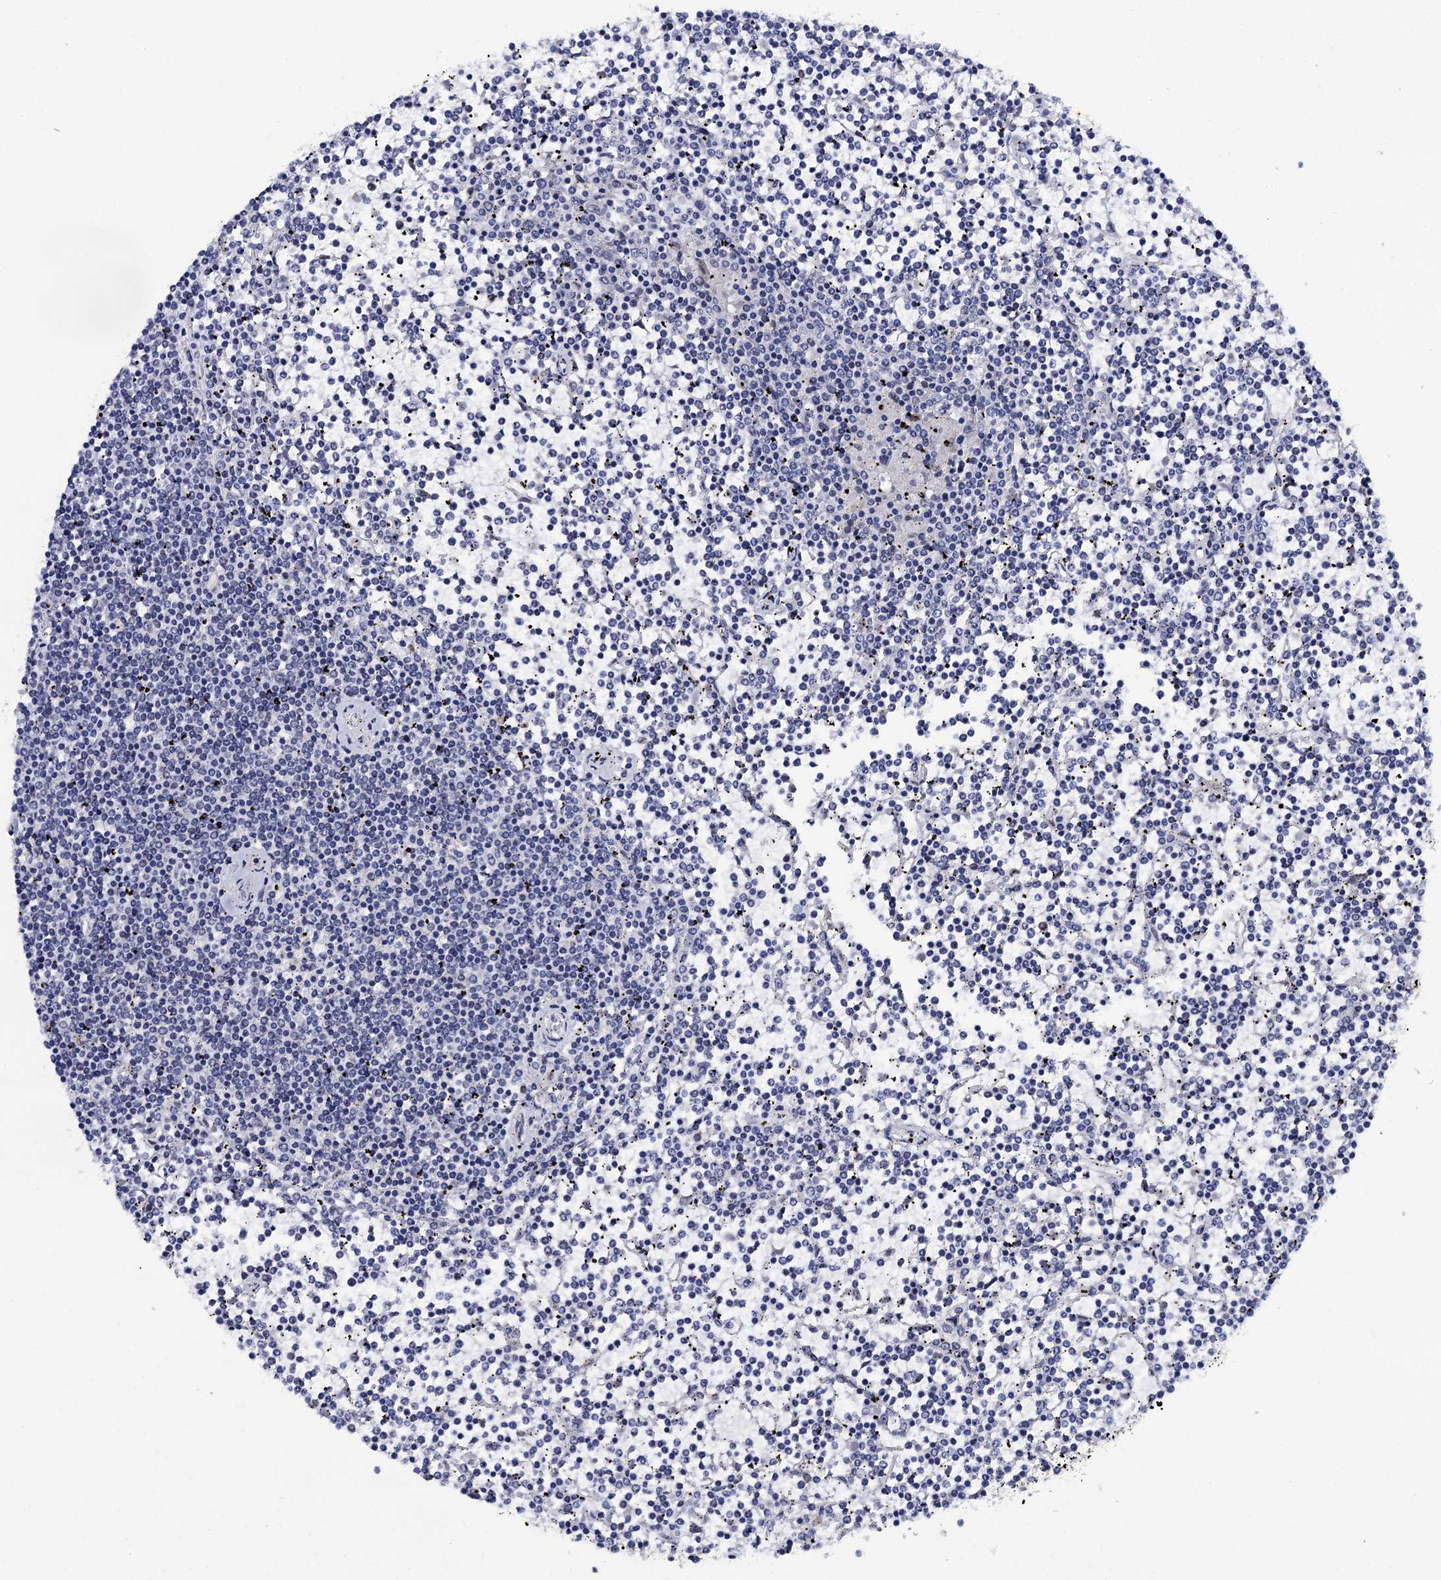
{"staining": {"intensity": "negative", "quantity": "none", "location": "none"}, "tissue": "lymphoma", "cell_type": "Tumor cells", "image_type": "cancer", "snomed": [{"axis": "morphology", "description": "Malignant lymphoma, non-Hodgkin's type, Low grade"}, {"axis": "topography", "description": "Spleen"}], "caption": "IHC photomicrograph of neoplastic tissue: human lymphoma stained with DAB (3,3'-diaminobenzidine) shows no significant protein positivity in tumor cells.", "gene": "THAP2", "patient": {"sex": "female", "age": 19}}